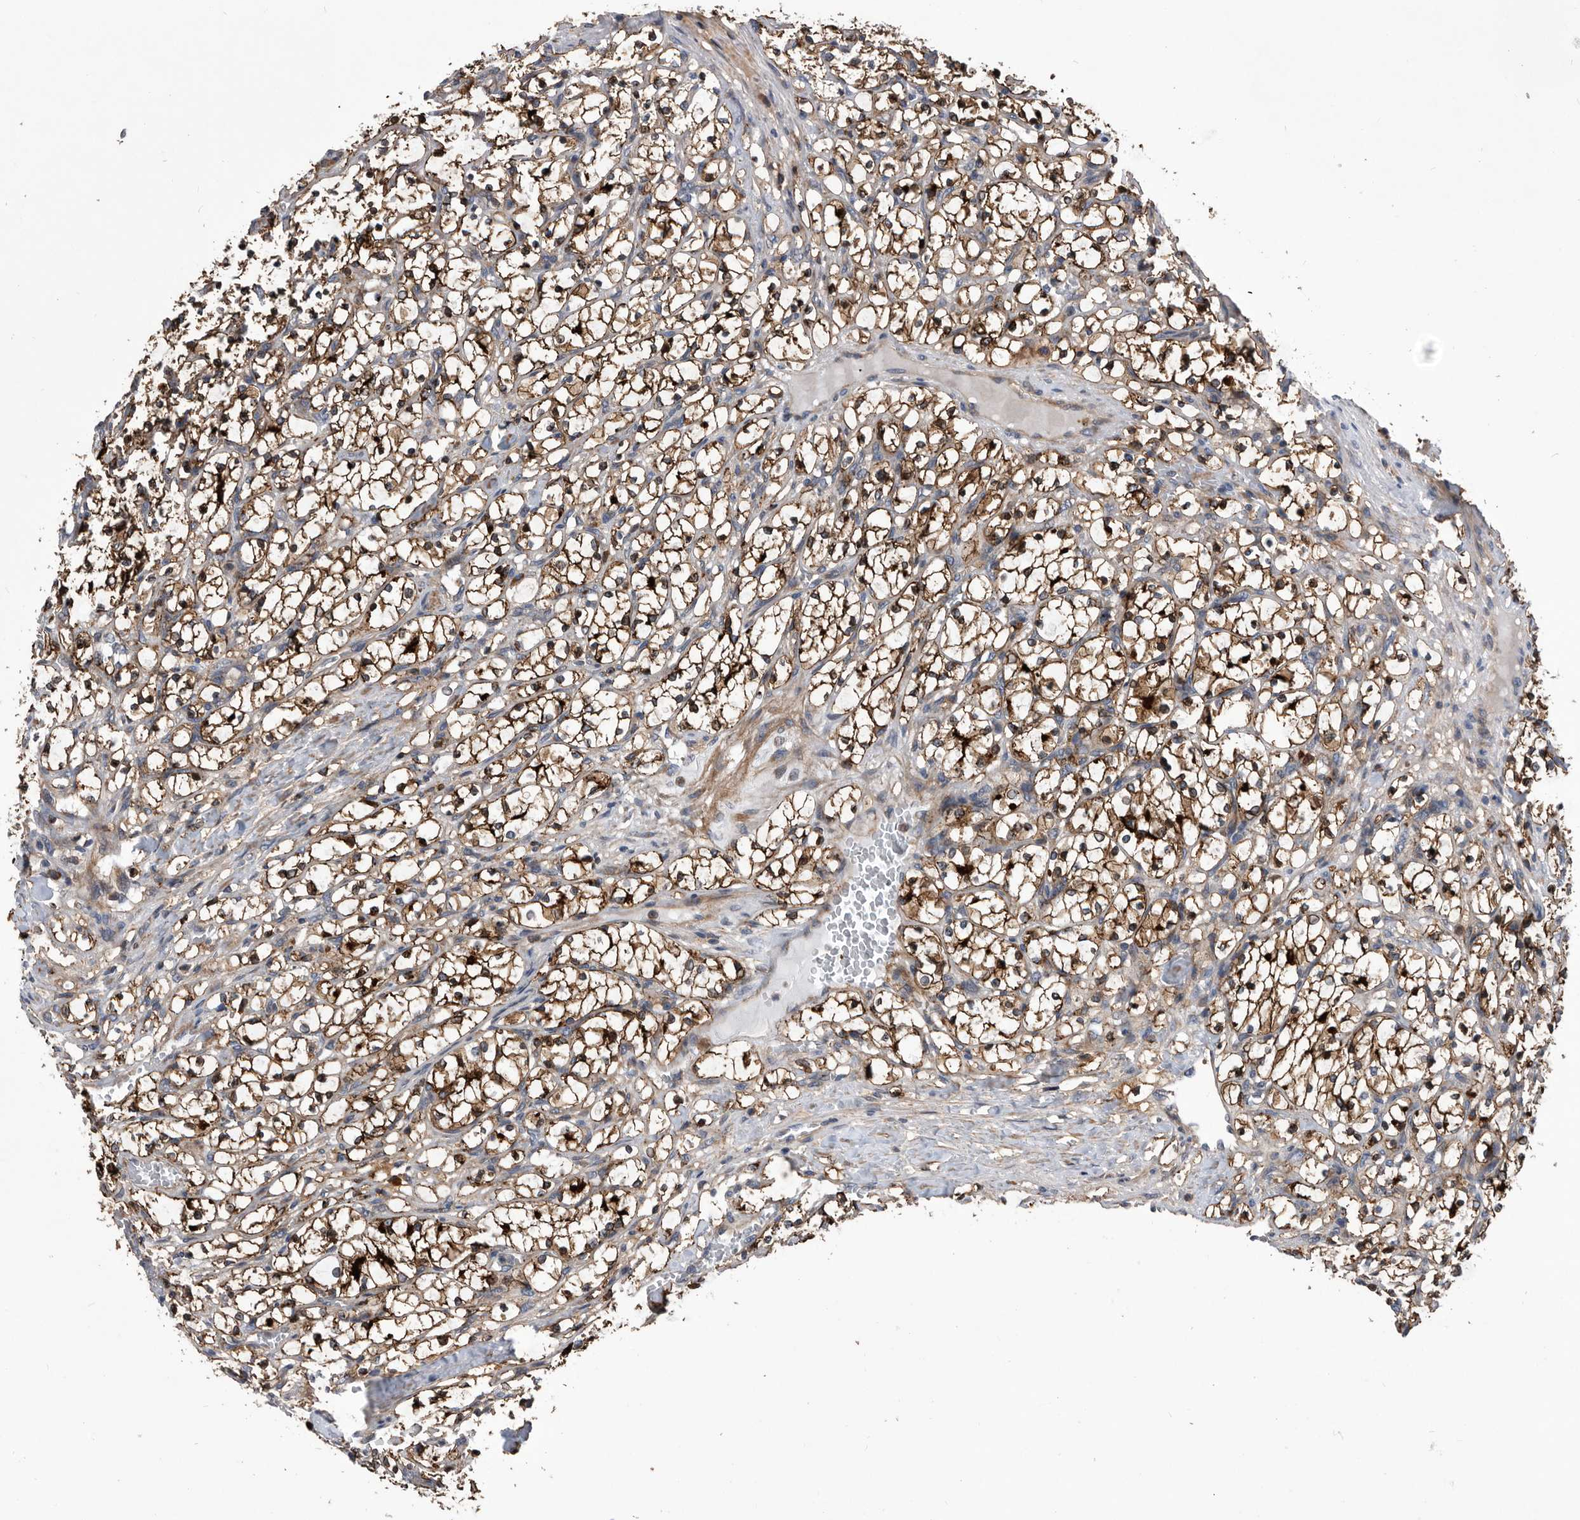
{"staining": {"intensity": "strong", "quantity": ">75%", "location": "cytoplasmic/membranous"}, "tissue": "renal cancer", "cell_type": "Tumor cells", "image_type": "cancer", "snomed": [{"axis": "morphology", "description": "Adenocarcinoma, NOS"}, {"axis": "topography", "description": "Kidney"}], "caption": "Protein staining displays strong cytoplasmic/membranous positivity in approximately >75% of tumor cells in adenocarcinoma (renal).", "gene": "BAIAP3", "patient": {"sex": "female", "age": 69}}